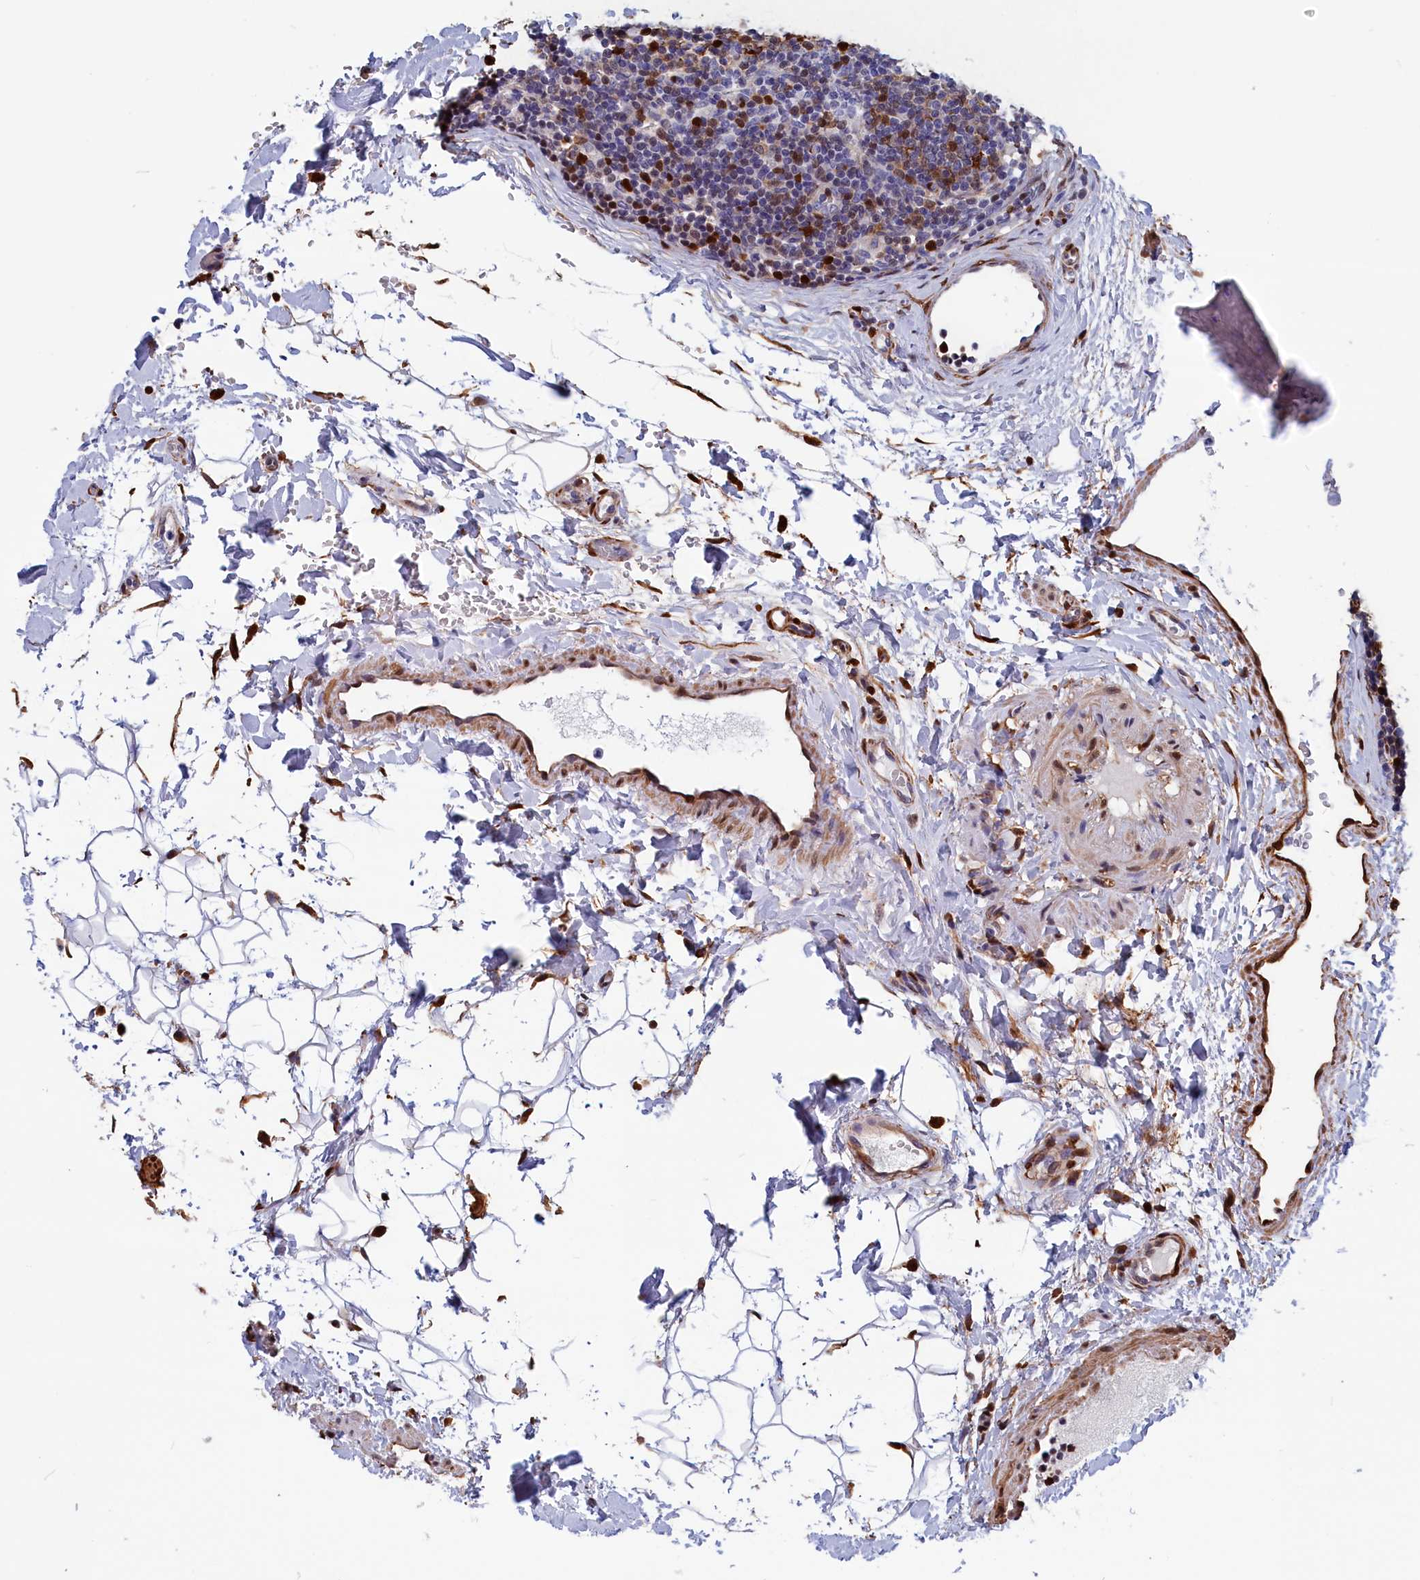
{"staining": {"intensity": "weak", "quantity": "<25%", "location": "nuclear"}, "tissue": "lymph node", "cell_type": "Germinal center cells", "image_type": "normal", "snomed": [{"axis": "morphology", "description": "Normal tissue, NOS"}, {"axis": "topography", "description": "Lymph node"}], "caption": "An immunohistochemistry (IHC) histopathology image of unremarkable lymph node is shown. There is no staining in germinal center cells of lymph node. Brightfield microscopy of IHC stained with DAB (3,3'-diaminobenzidine) (brown) and hematoxylin (blue), captured at high magnification.", "gene": "CRIP1", "patient": {"sex": "female", "age": 22}}